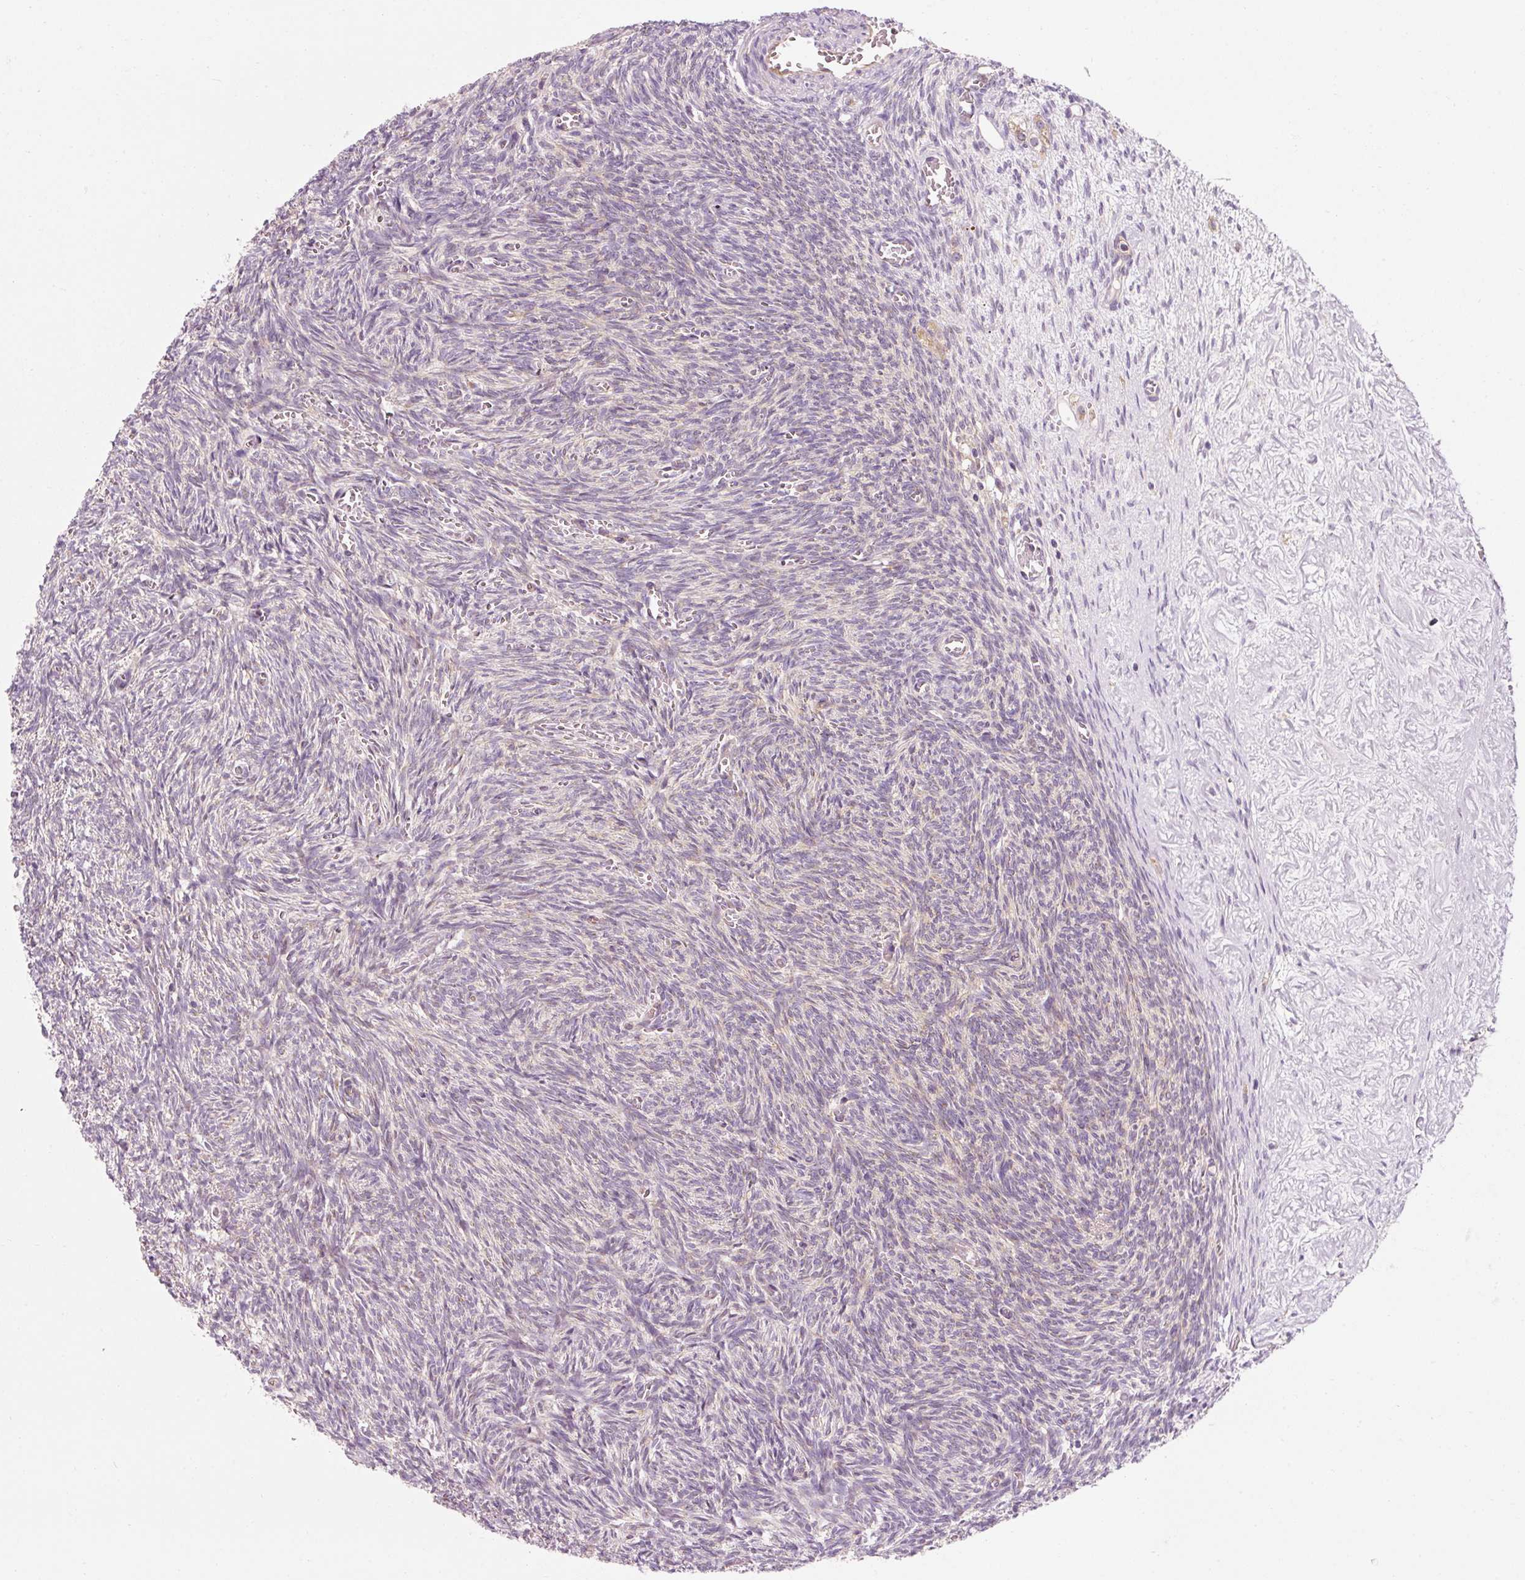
{"staining": {"intensity": "moderate", "quantity": ">75%", "location": "cytoplasmic/membranous"}, "tissue": "ovary", "cell_type": "Follicle cells", "image_type": "normal", "snomed": [{"axis": "morphology", "description": "Normal tissue, NOS"}, {"axis": "topography", "description": "Ovary"}], "caption": "A brown stain highlights moderate cytoplasmic/membranous positivity of a protein in follicle cells of normal ovary. Immunohistochemistry stains the protein in brown and the nuclei are stained blue.", "gene": "NAPA", "patient": {"sex": "female", "age": 67}}